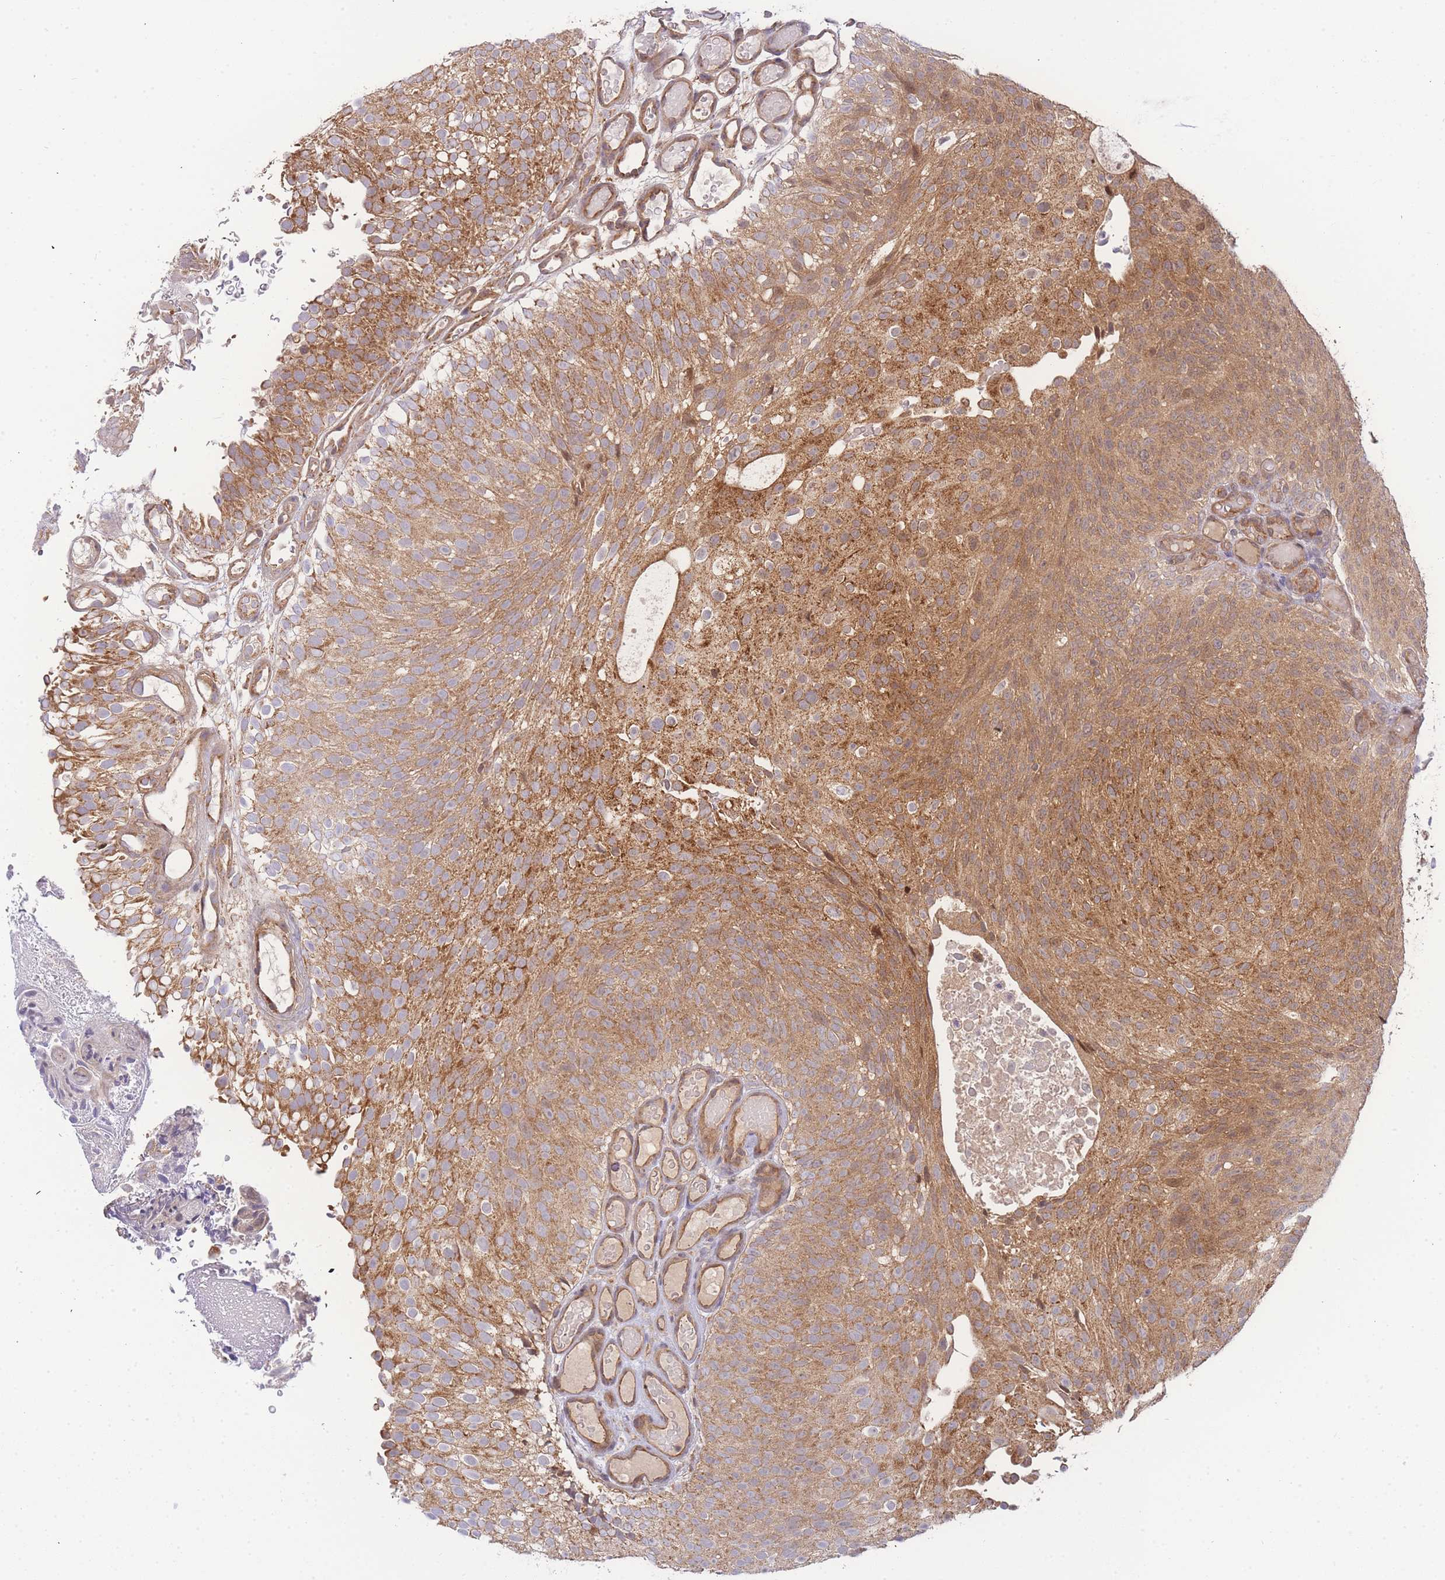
{"staining": {"intensity": "moderate", "quantity": ">75%", "location": "cytoplasmic/membranous"}, "tissue": "urothelial cancer", "cell_type": "Tumor cells", "image_type": "cancer", "snomed": [{"axis": "morphology", "description": "Urothelial carcinoma, Low grade"}, {"axis": "topography", "description": "Urinary bladder"}], "caption": "Low-grade urothelial carcinoma stained for a protein shows moderate cytoplasmic/membranous positivity in tumor cells. (IHC, brightfield microscopy, high magnification).", "gene": "KIAA1191", "patient": {"sex": "male", "age": 78}}